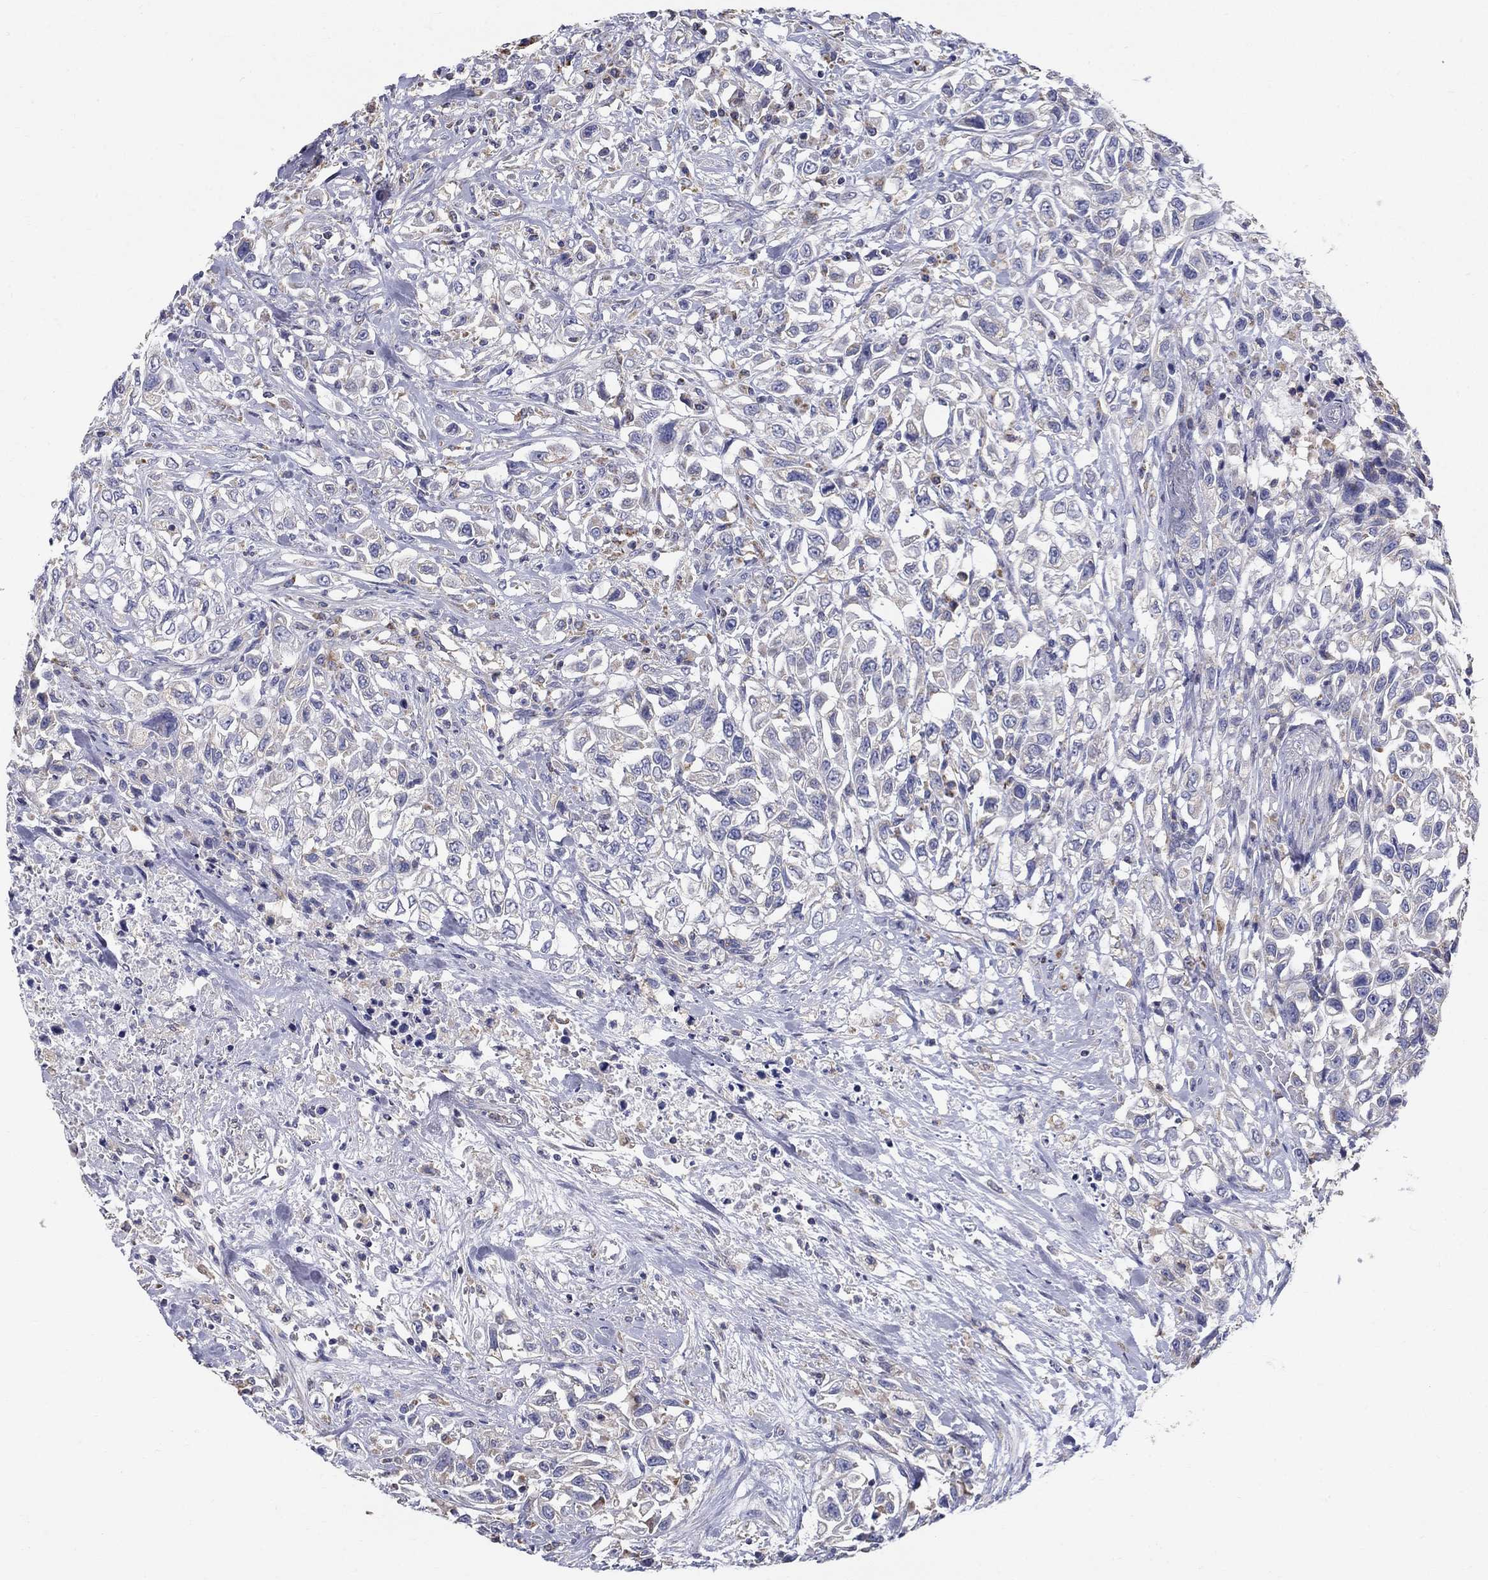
{"staining": {"intensity": "negative", "quantity": "none", "location": "none"}, "tissue": "urothelial cancer", "cell_type": "Tumor cells", "image_type": "cancer", "snomed": [{"axis": "morphology", "description": "Urothelial carcinoma, High grade"}, {"axis": "topography", "description": "Urinary bladder"}], "caption": "Urothelial cancer stained for a protein using immunohistochemistry shows no expression tumor cells.", "gene": "NME5", "patient": {"sex": "female", "age": 56}}